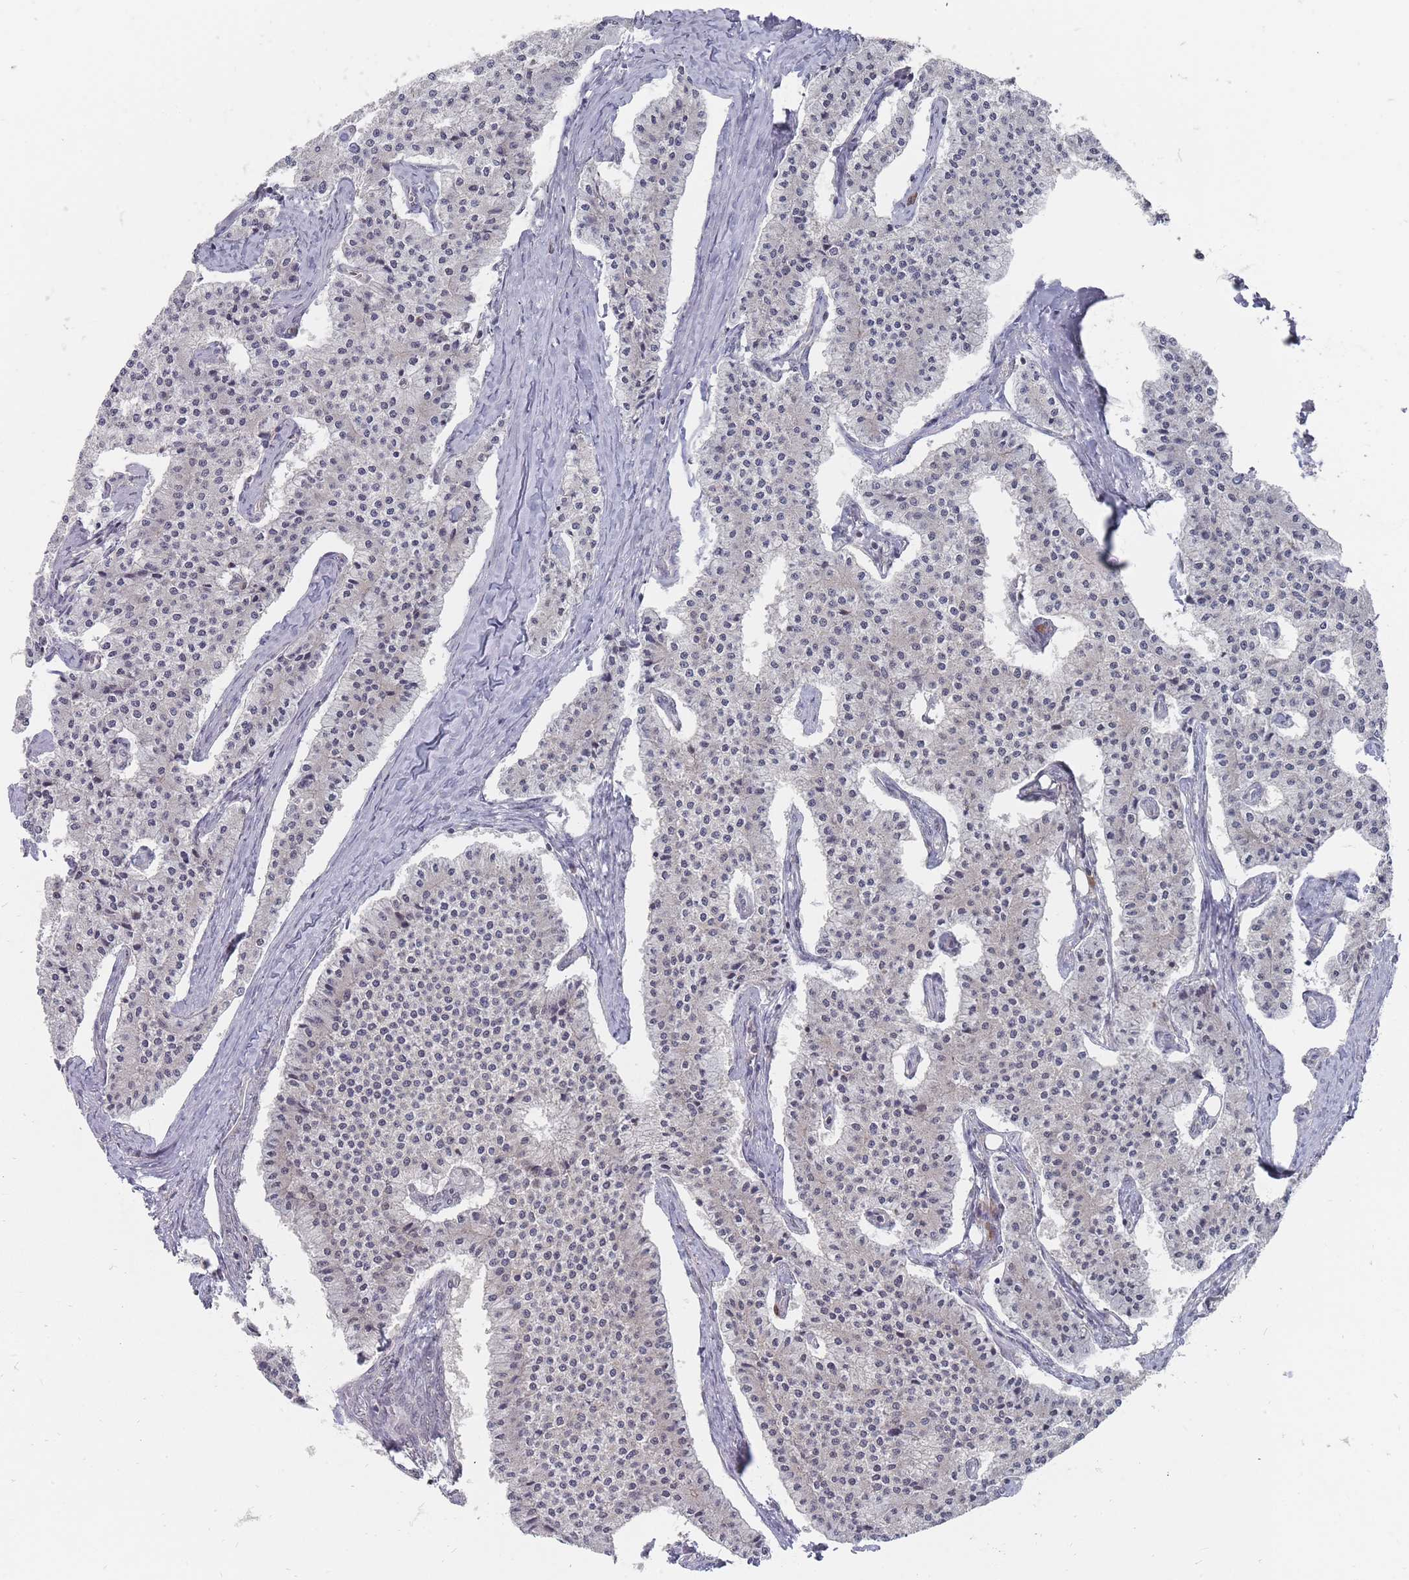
{"staining": {"intensity": "negative", "quantity": "none", "location": "none"}, "tissue": "carcinoid", "cell_type": "Tumor cells", "image_type": "cancer", "snomed": [{"axis": "morphology", "description": "Carcinoid, malignant, NOS"}, {"axis": "topography", "description": "Colon"}], "caption": "Tumor cells show no significant positivity in carcinoid.", "gene": "NKD1", "patient": {"sex": "female", "age": 52}}